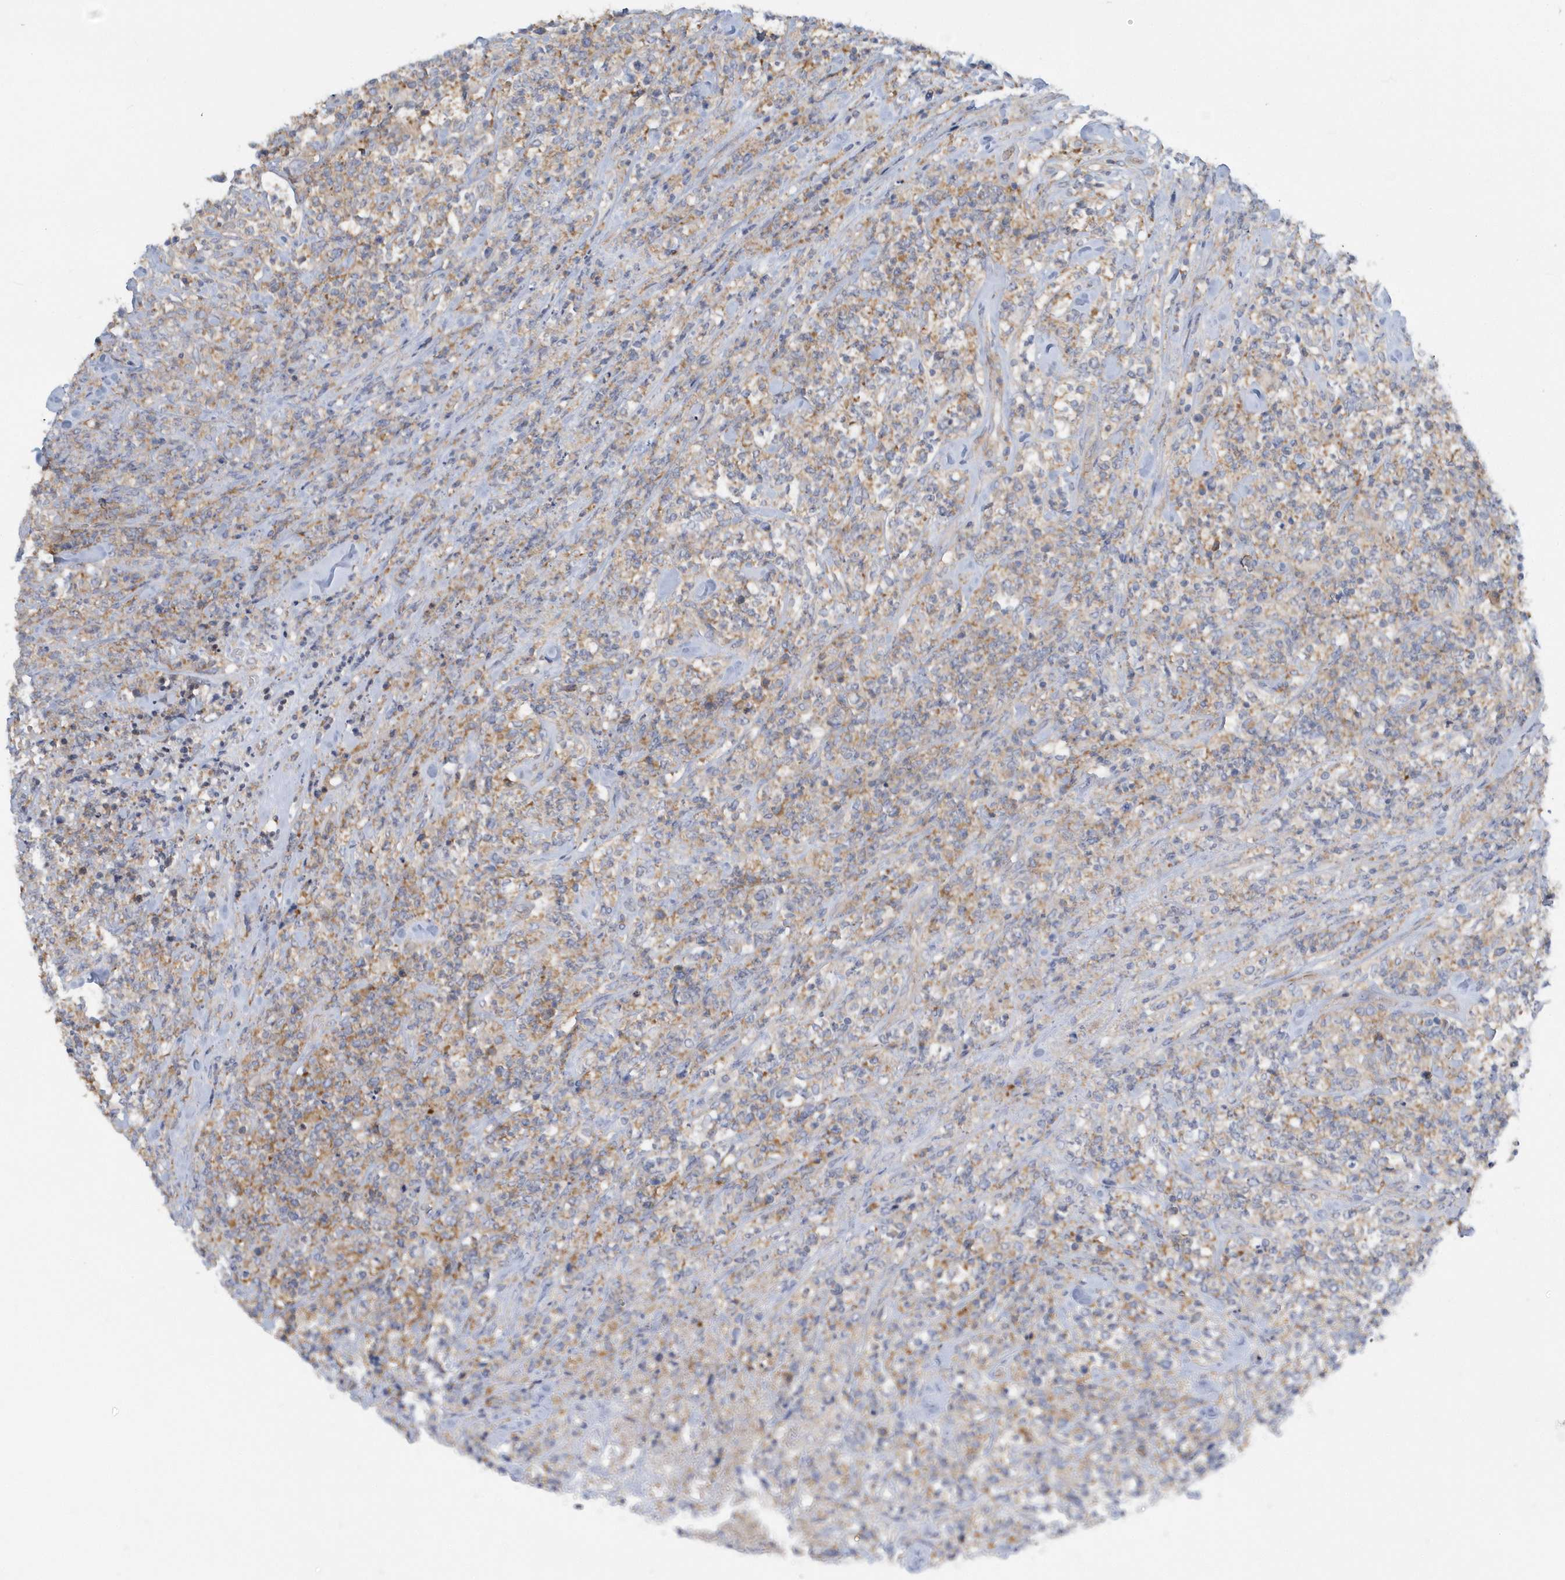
{"staining": {"intensity": "weak", "quantity": "<25%", "location": "cytoplasmic/membranous"}, "tissue": "lymphoma", "cell_type": "Tumor cells", "image_type": "cancer", "snomed": [{"axis": "morphology", "description": "Malignant lymphoma, non-Hodgkin's type, High grade"}, {"axis": "topography", "description": "Soft tissue"}], "caption": "IHC micrograph of neoplastic tissue: lymphoma stained with DAB displays no significant protein staining in tumor cells. The staining is performed using DAB brown chromogen with nuclei counter-stained in using hematoxylin.", "gene": "EIF3C", "patient": {"sex": "male", "age": 18}}